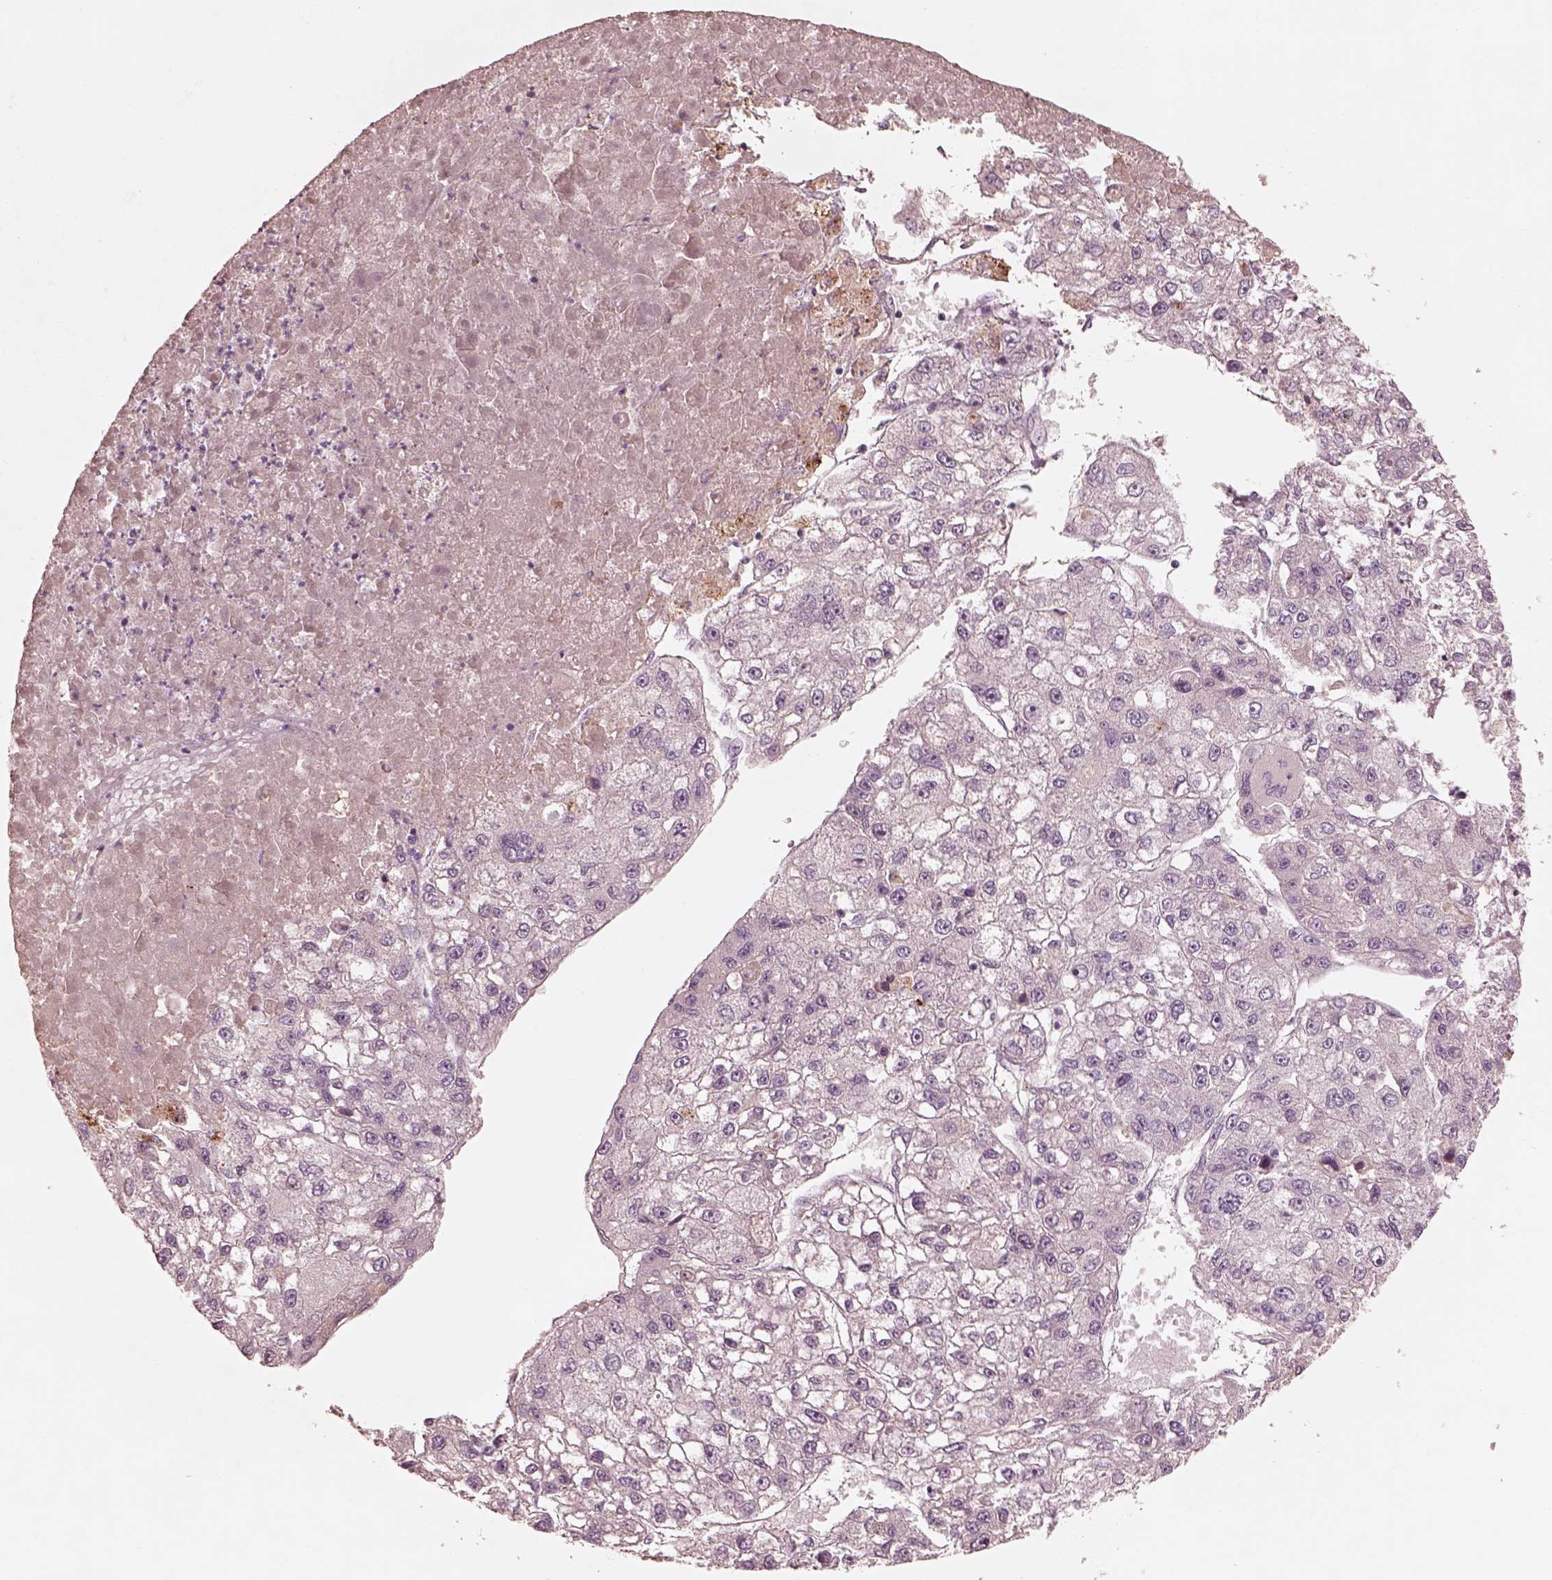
{"staining": {"intensity": "negative", "quantity": "none", "location": "none"}, "tissue": "liver cancer", "cell_type": "Tumor cells", "image_type": "cancer", "snomed": [{"axis": "morphology", "description": "Carcinoma, Hepatocellular, NOS"}, {"axis": "topography", "description": "Liver"}], "caption": "This is an immunohistochemistry image of human hepatocellular carcinoma (liver). There is no positivity in tumor cells.", "gene": "VWA5B1", "patient": {"sex": "male", "age": 56}}